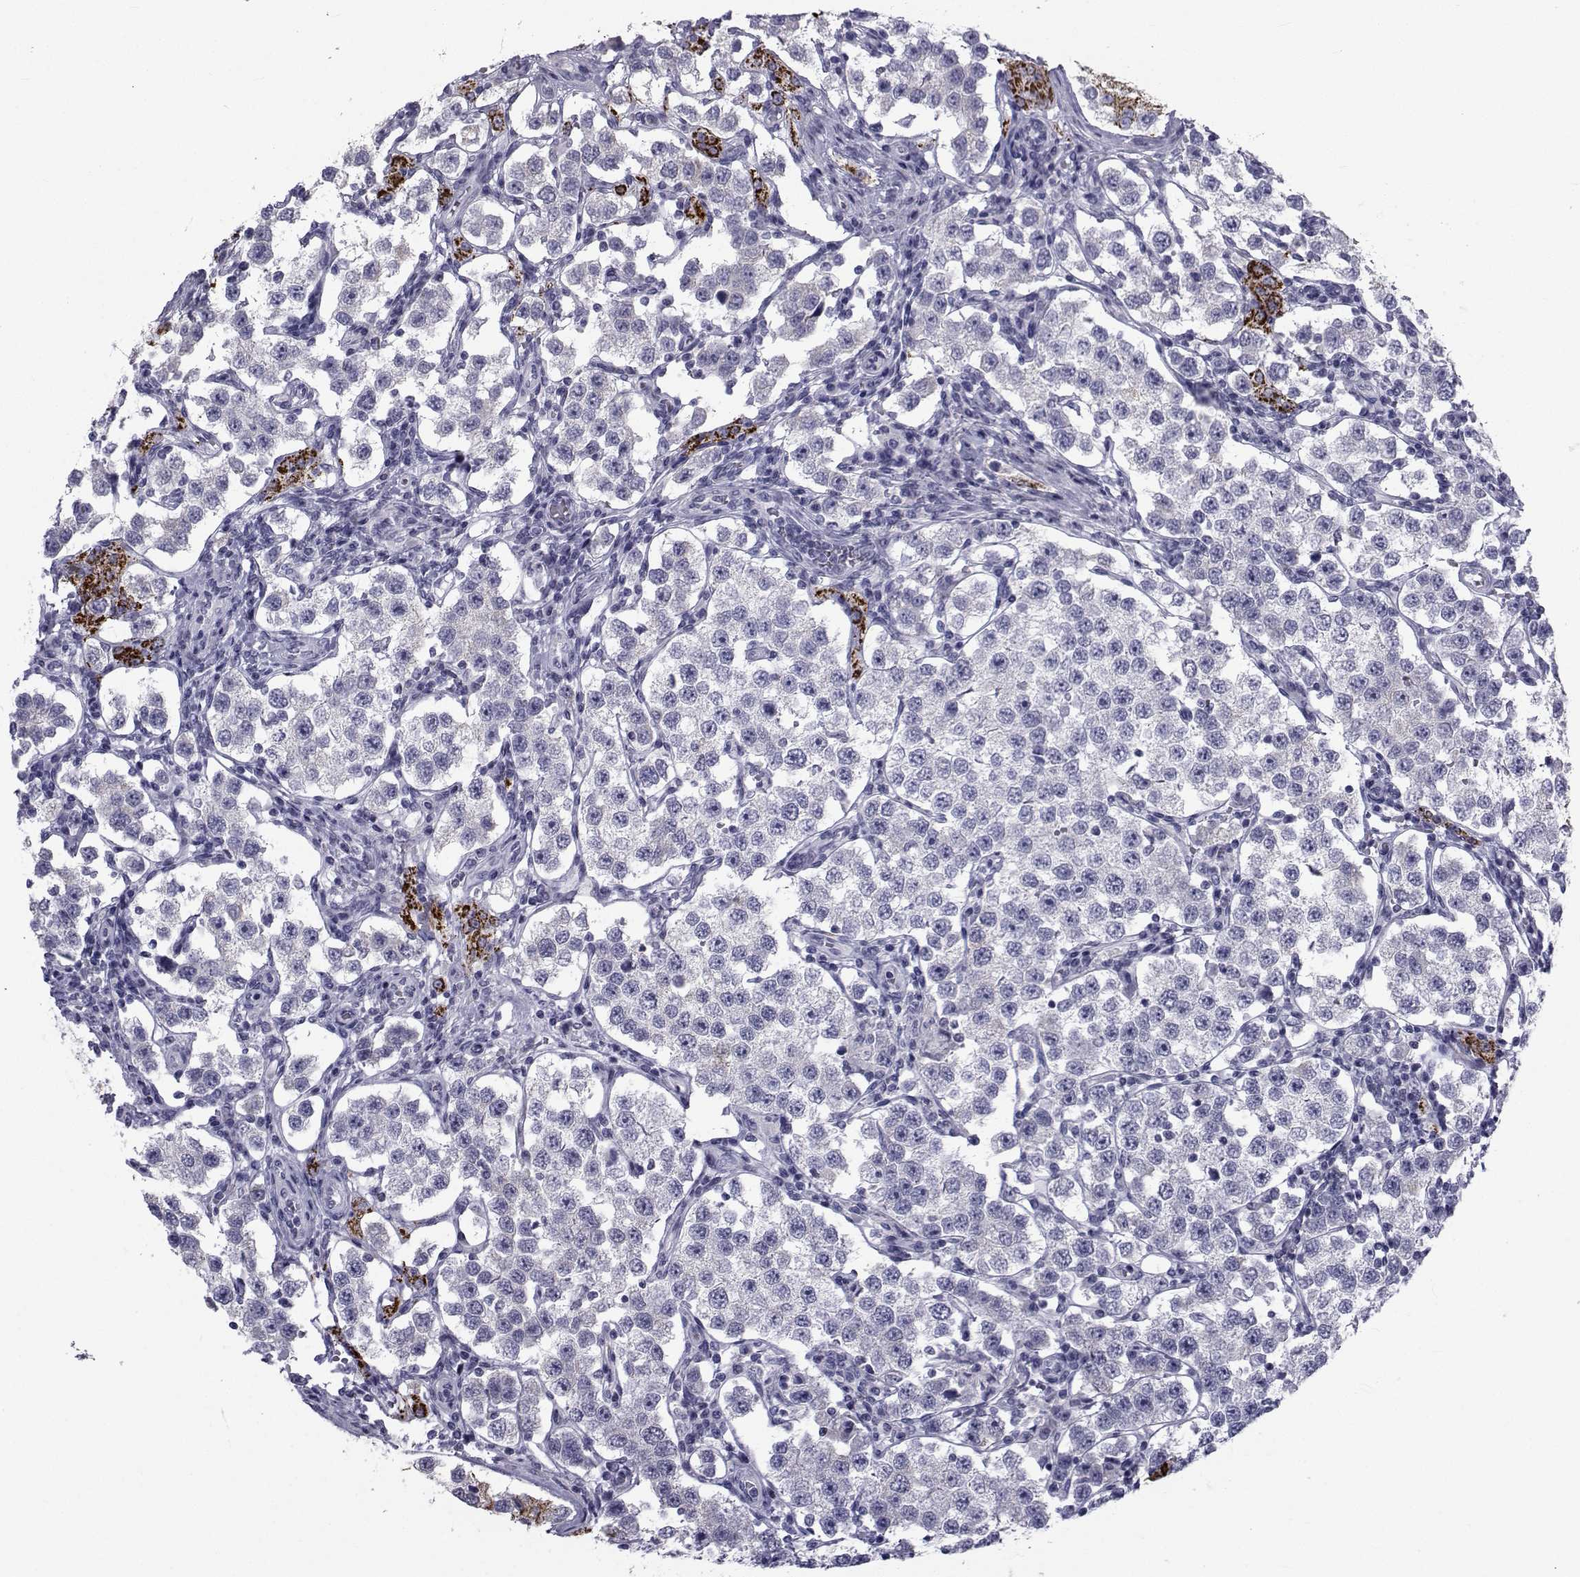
{"staining": {"intensity": "negative", "quantity": "none", "location": "none"}, "tissue": "testis cancer", "cell_type": "Tumor cells", "image_type": "cancer", "snomed": [{"axis": "morphology", "description": "Seminoma, NOS"}, {"axis": "topography", "description": "Testis"}], "caption": "Immunohistochemistry (IHC) of human testis cancer (seminoma) exhibits no expression in tumor cells.", "gene": "FDXR", "patient": {"sex": "male", "age": 37}}